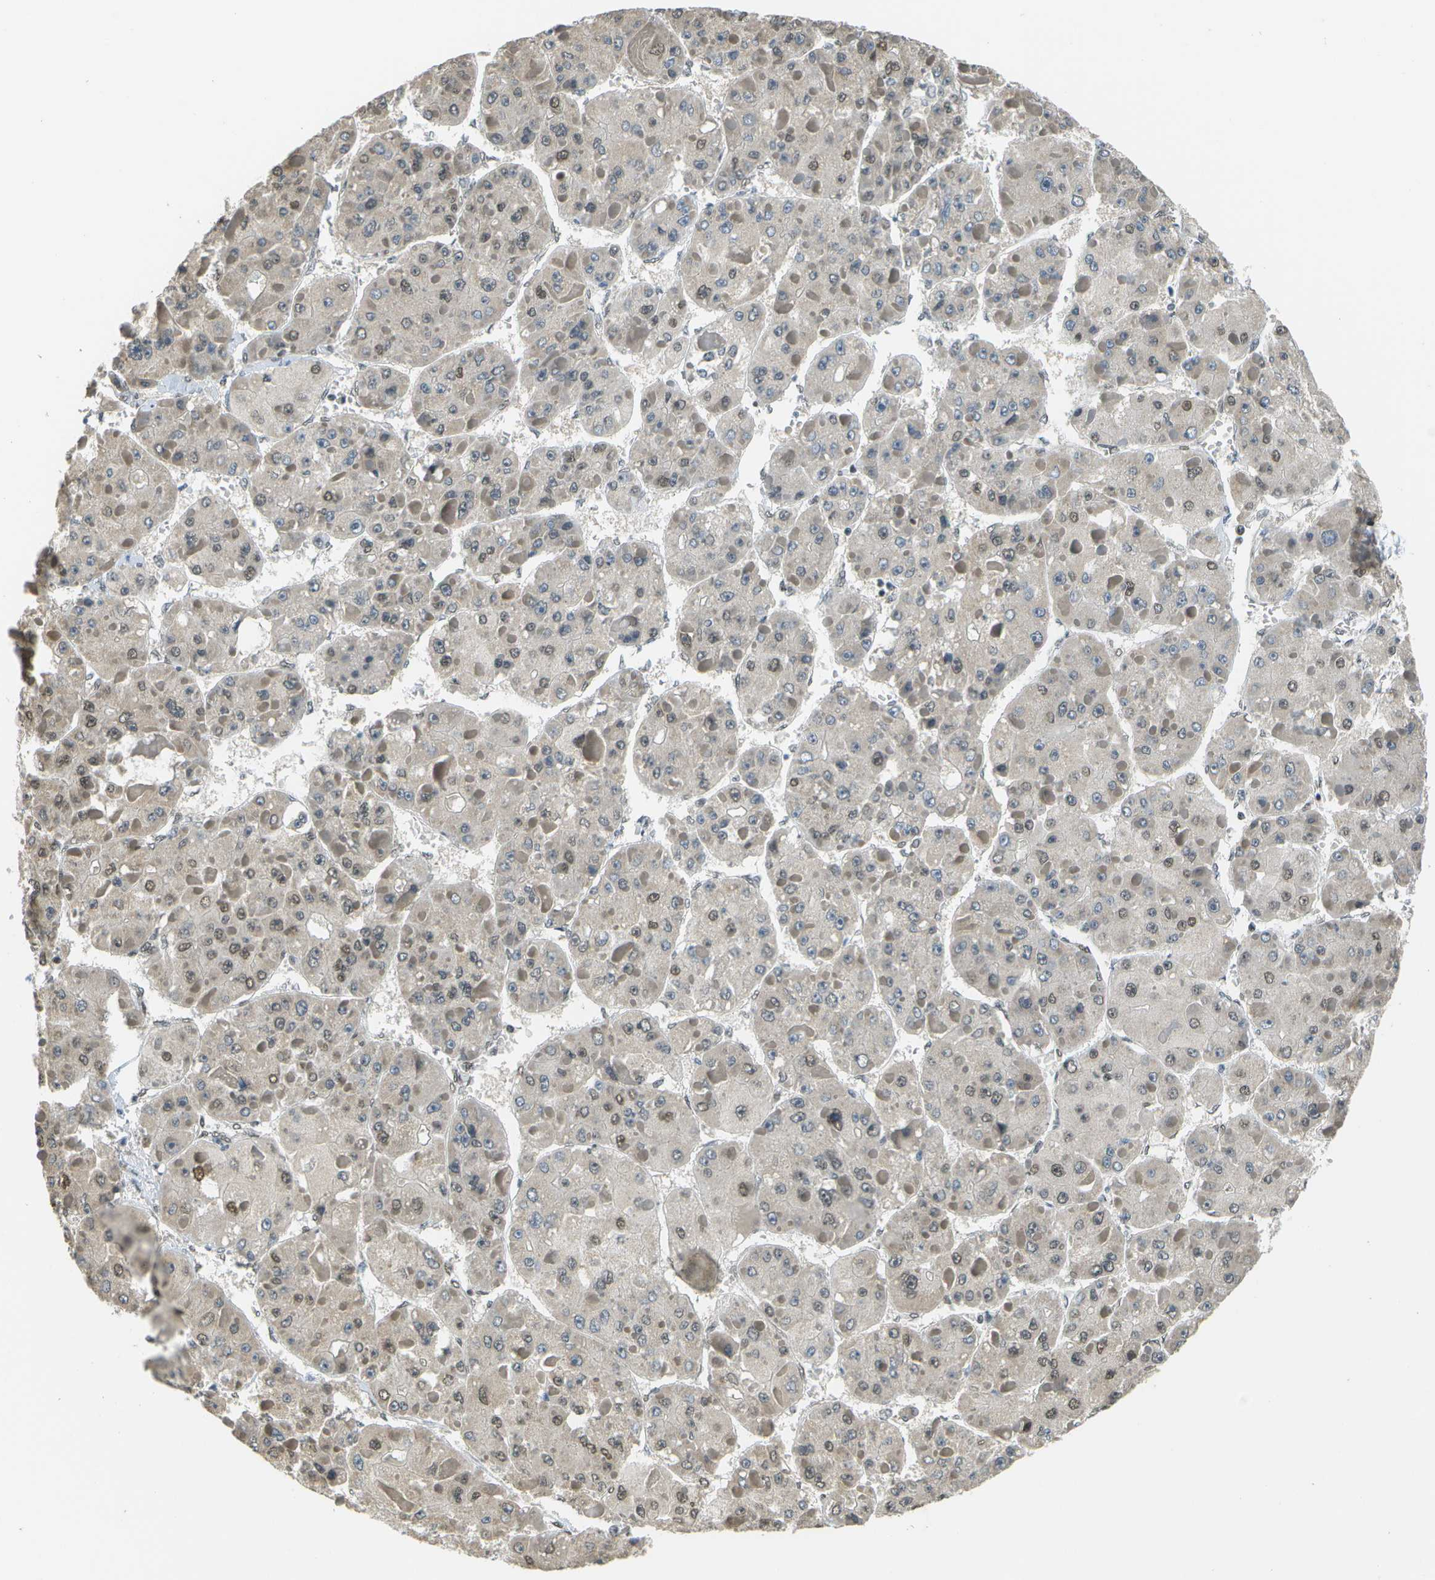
{"staining": {"intensity": "moderate", "quantity": "<25%", "location": "nuclear"}, "tissue": "liver cancer", "cell_type": "Tumor cells", "image_type": "cancer", "snomed": [{"axis": "morphology", "description": "Carcinoma, Hepatocellular, NOS"}, {"axis": "topography", "description": "Liver"}], "caption": "Immunohistochemical staining of human hepatocellular carcinoma (liver) demonstrates low levels of moderate nuclear staining in approximately <25% of tumor cells.", "gene": "ABL2", "patient": {"sex": "female", "age": 73}}